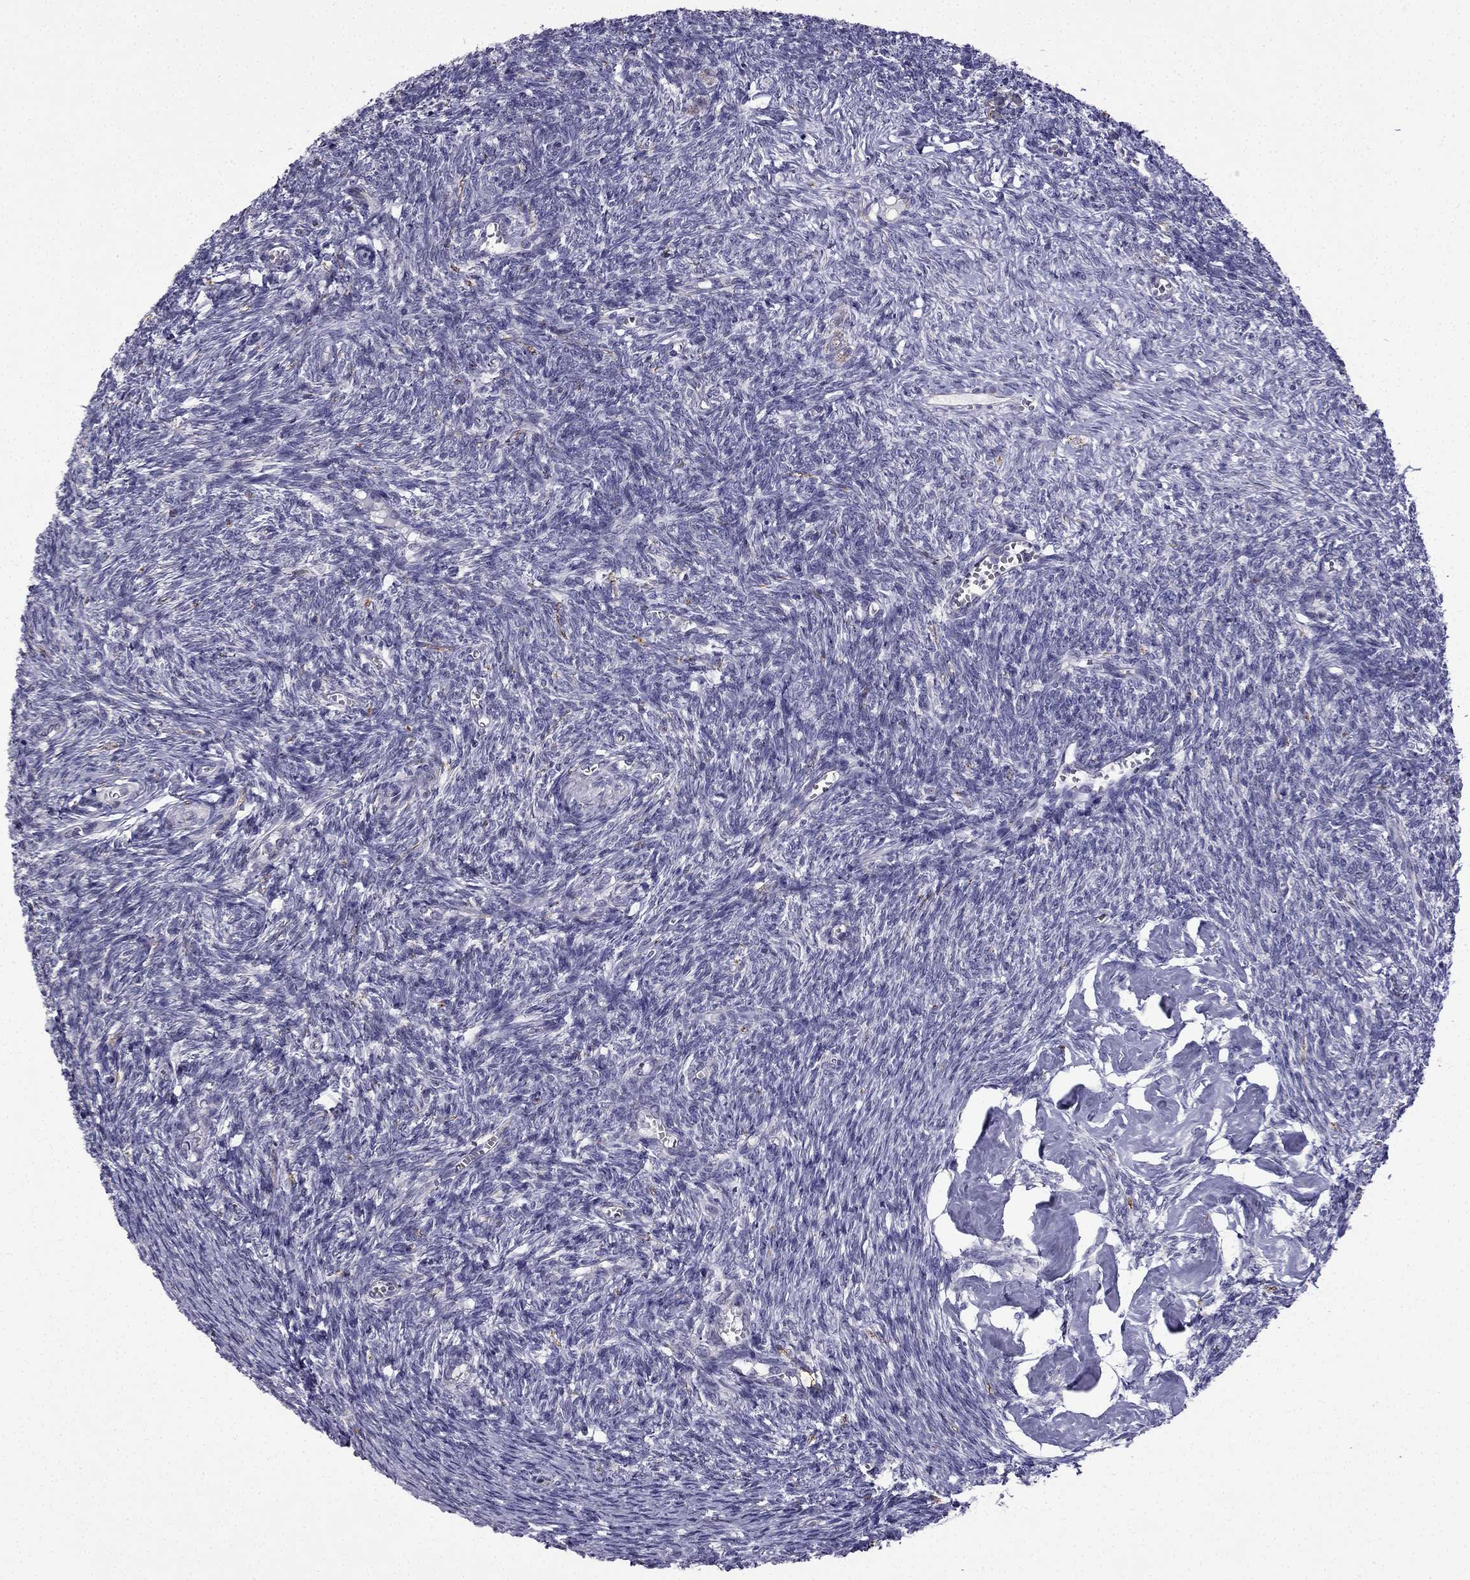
{"staining": {"intensity": "moderate", "quantity": ">75%", "location": "cytoplasmic/membranous"}, "tissue": "ovary", "cell_type": "Follicle cells", "image_type": "normal", "snomed": [{"axis": "morphology", "description": "Normal tissue, NOS"}, {"axis": "topography", "description": "Ovary"}], "caption": "Protein expression by immunohistochemistry demonstrates moderate cytoplasmic/membranous positivity in approximately >75% of follicle cells in normal ovary.", "gene": "SLC6A2", "patient": {"sex": "female", "age": 43}}